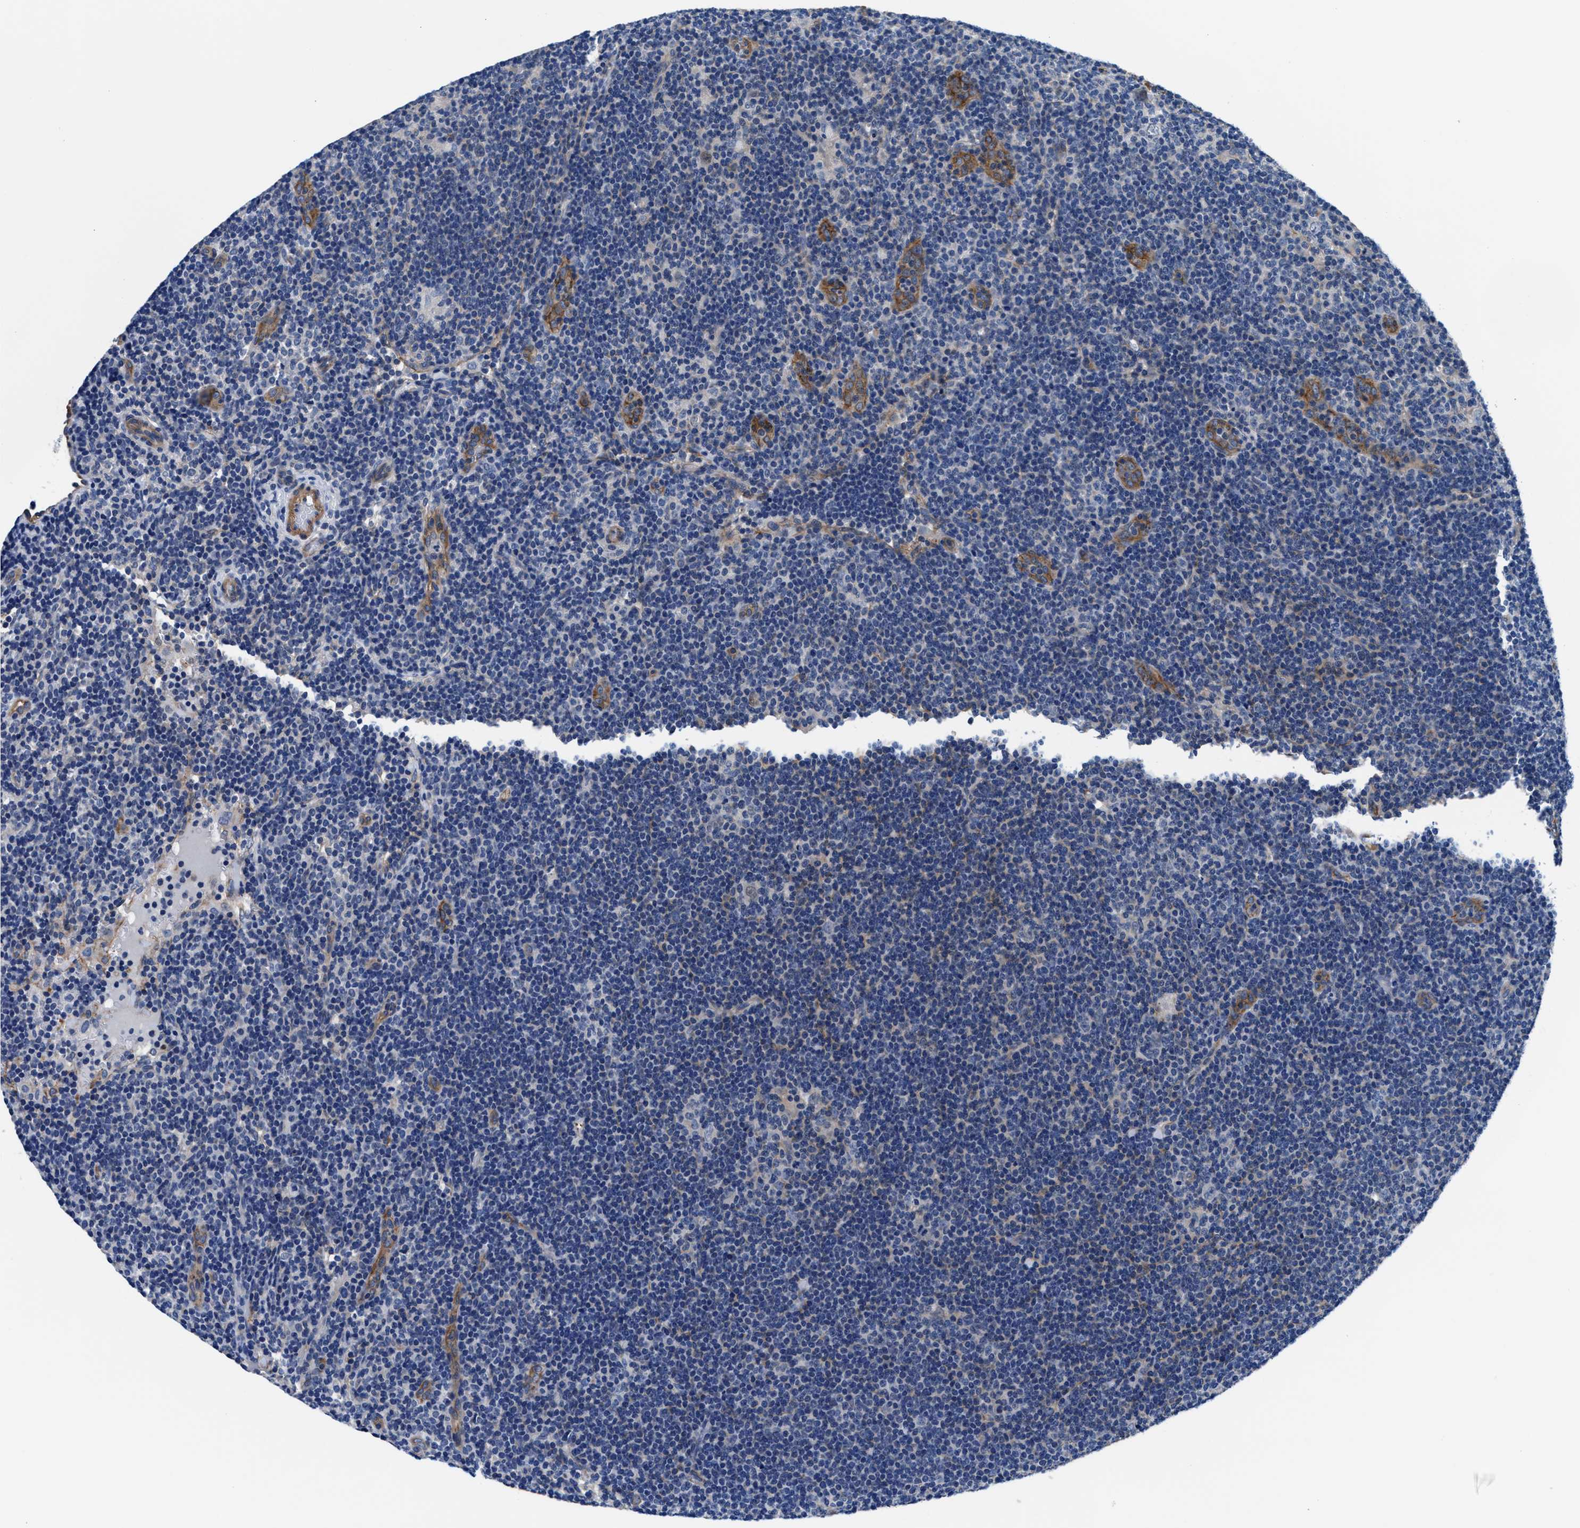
{"staining": {"intensity": "weak", "quantity": "<25%", "location": "cytoplasmic/membranous"}, "tissue": "lymphoma", "cell_type": "Tumor cells", "image_type": "cancer", "snomed": [{"axis": "morphology", "description": "Hodgkin's disease, NOS"}, {"axis": "topography", "description": "Lymph node"}], "caption": "IHC photomicrograph of neoplastic tissue: human lymphoma stained with DAB shows no significant protein staining in tumor cells.", "gene": "PARG", "patient": {"sex": "female", "age": 57}}